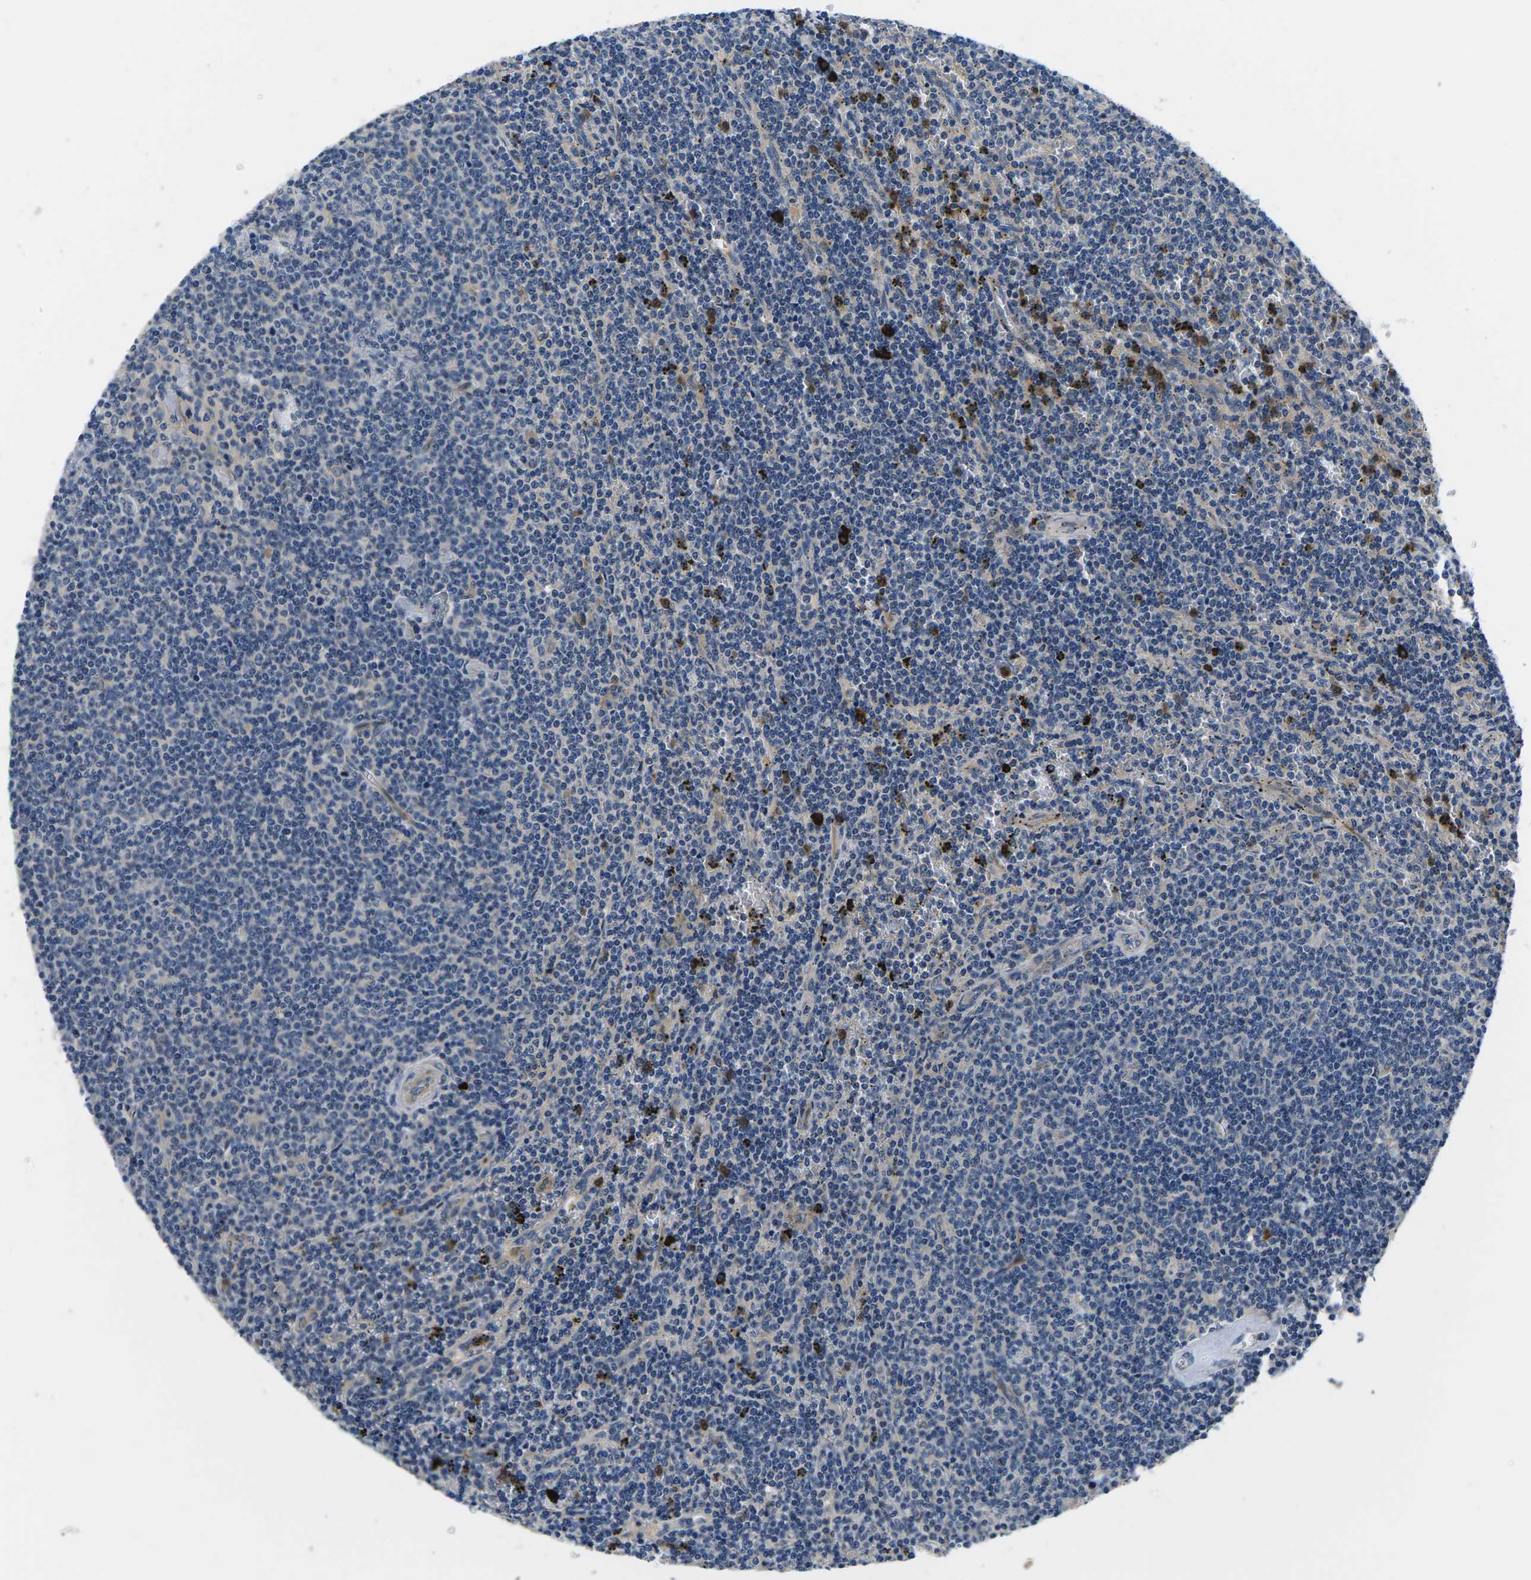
{"staining": {"intensity": "negative", "quantity": "none", "location": "none"}, "tissue": "lymphoma", "cell_type": "Tumor cells", "image_type": "cancer", "snomed": [{"axis": "morphology", "description": "Malignant lymphoma, non-Hodgkin's type, Low grade"}, {"axis": "topography", "description": "Spleen"}], "caption": "A high-resolution photomicrograph shows IHC staining of malignant lymphoma, non-Hodgkin's type (low-grade), which shows no significant staining in tumor cells.", "gene": "PLCE1", "patient": {"sex": "female", "age": 50}}